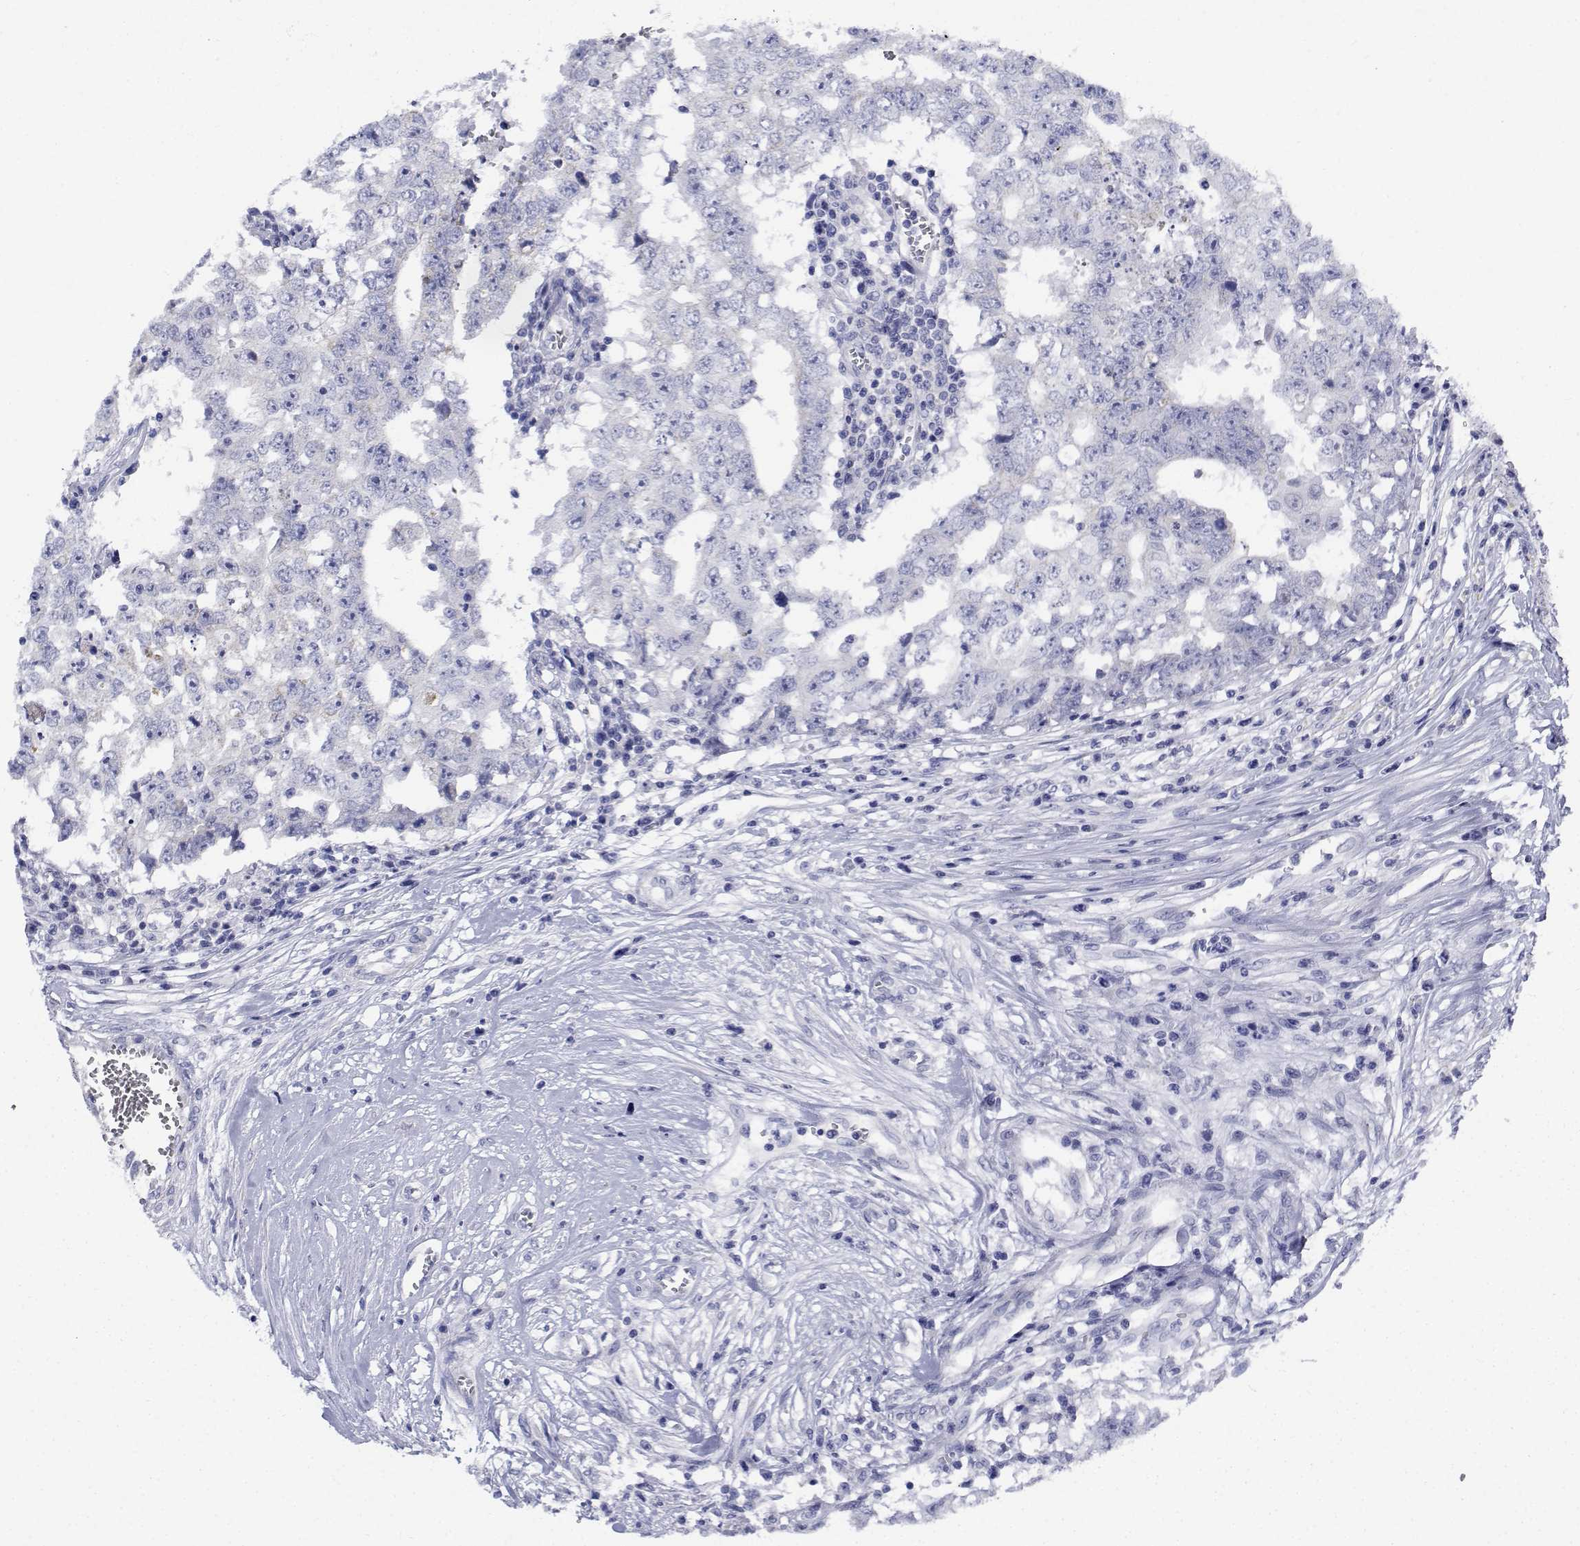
{"staining": {"intensity": "negative", "quantity": "none", "location": "none"}, "tissue": "testis cancer", "cell_type": "Tumor cells", "image_type": "cancer", "snomed": [{"axis": "morphology", "description": "Carcinoma, Embryonal, NOS"}, {"axis": "topography", "description": "Testis"}], "caption": "A histopathology image of human testis cancer is negative for staining in tumor cells. Nuclei are stained in blue.", "gene": "CDHR3", "patient": {"sex": "male", "age": 36}}